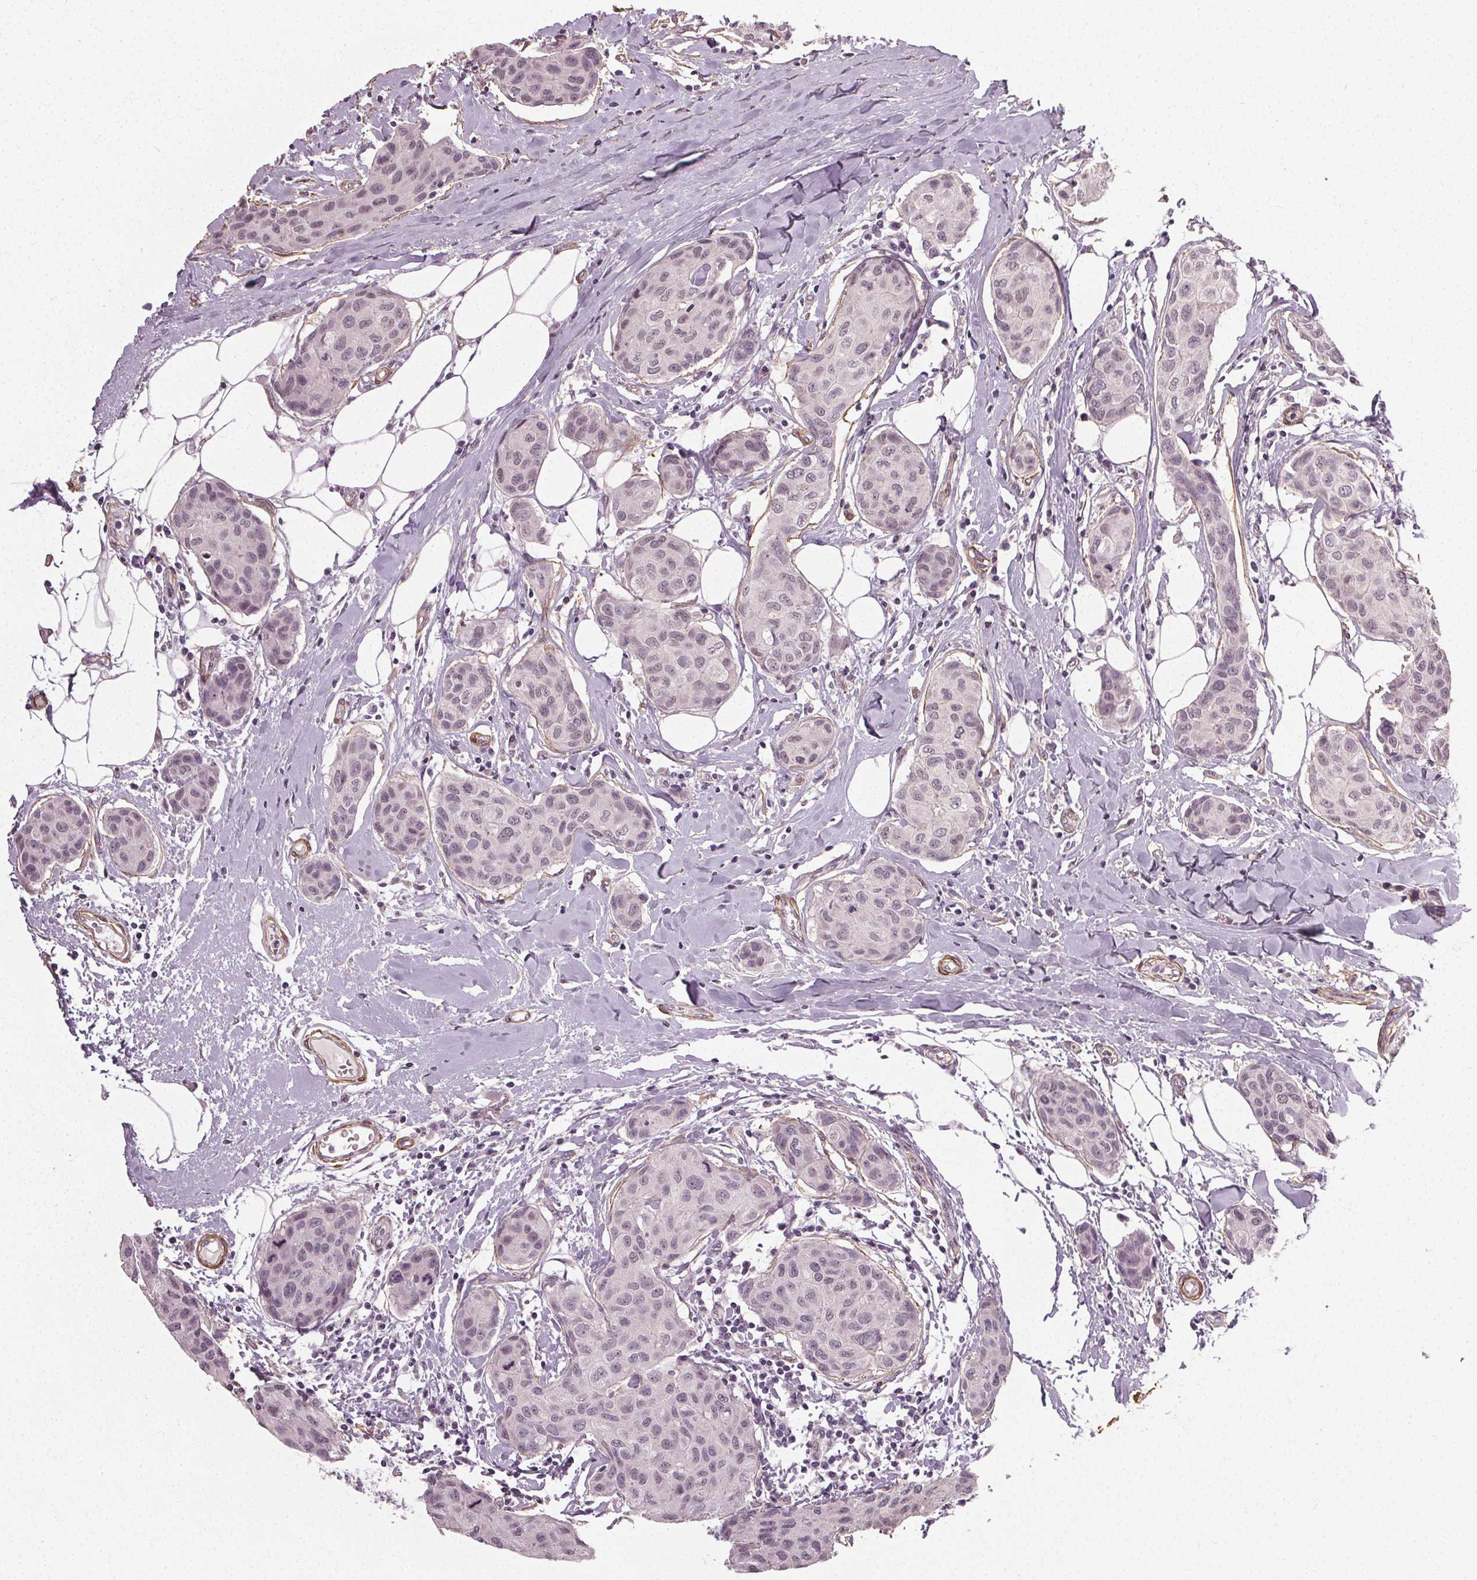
{"staining": {"intensity": "negative", "quantity": "none", "location": "none"}, "tissue": "breast cancer", "cell_type": "Tumor cells", "image_type": "cancer", "snomed": [{"axis": "morphology", "description": "Duct carcinoma"}, {"axis": "topography", "description": "Breast"}], "caption": "Immunohistochemistry (IHC) photomicrograph of neoplastic tissue: breast invasive ductal carcinoma stained with DAB shows no significant protein staining in tumor cells.", "gene": "PKP1", "patient": {"sex": "female", "age": 80}}